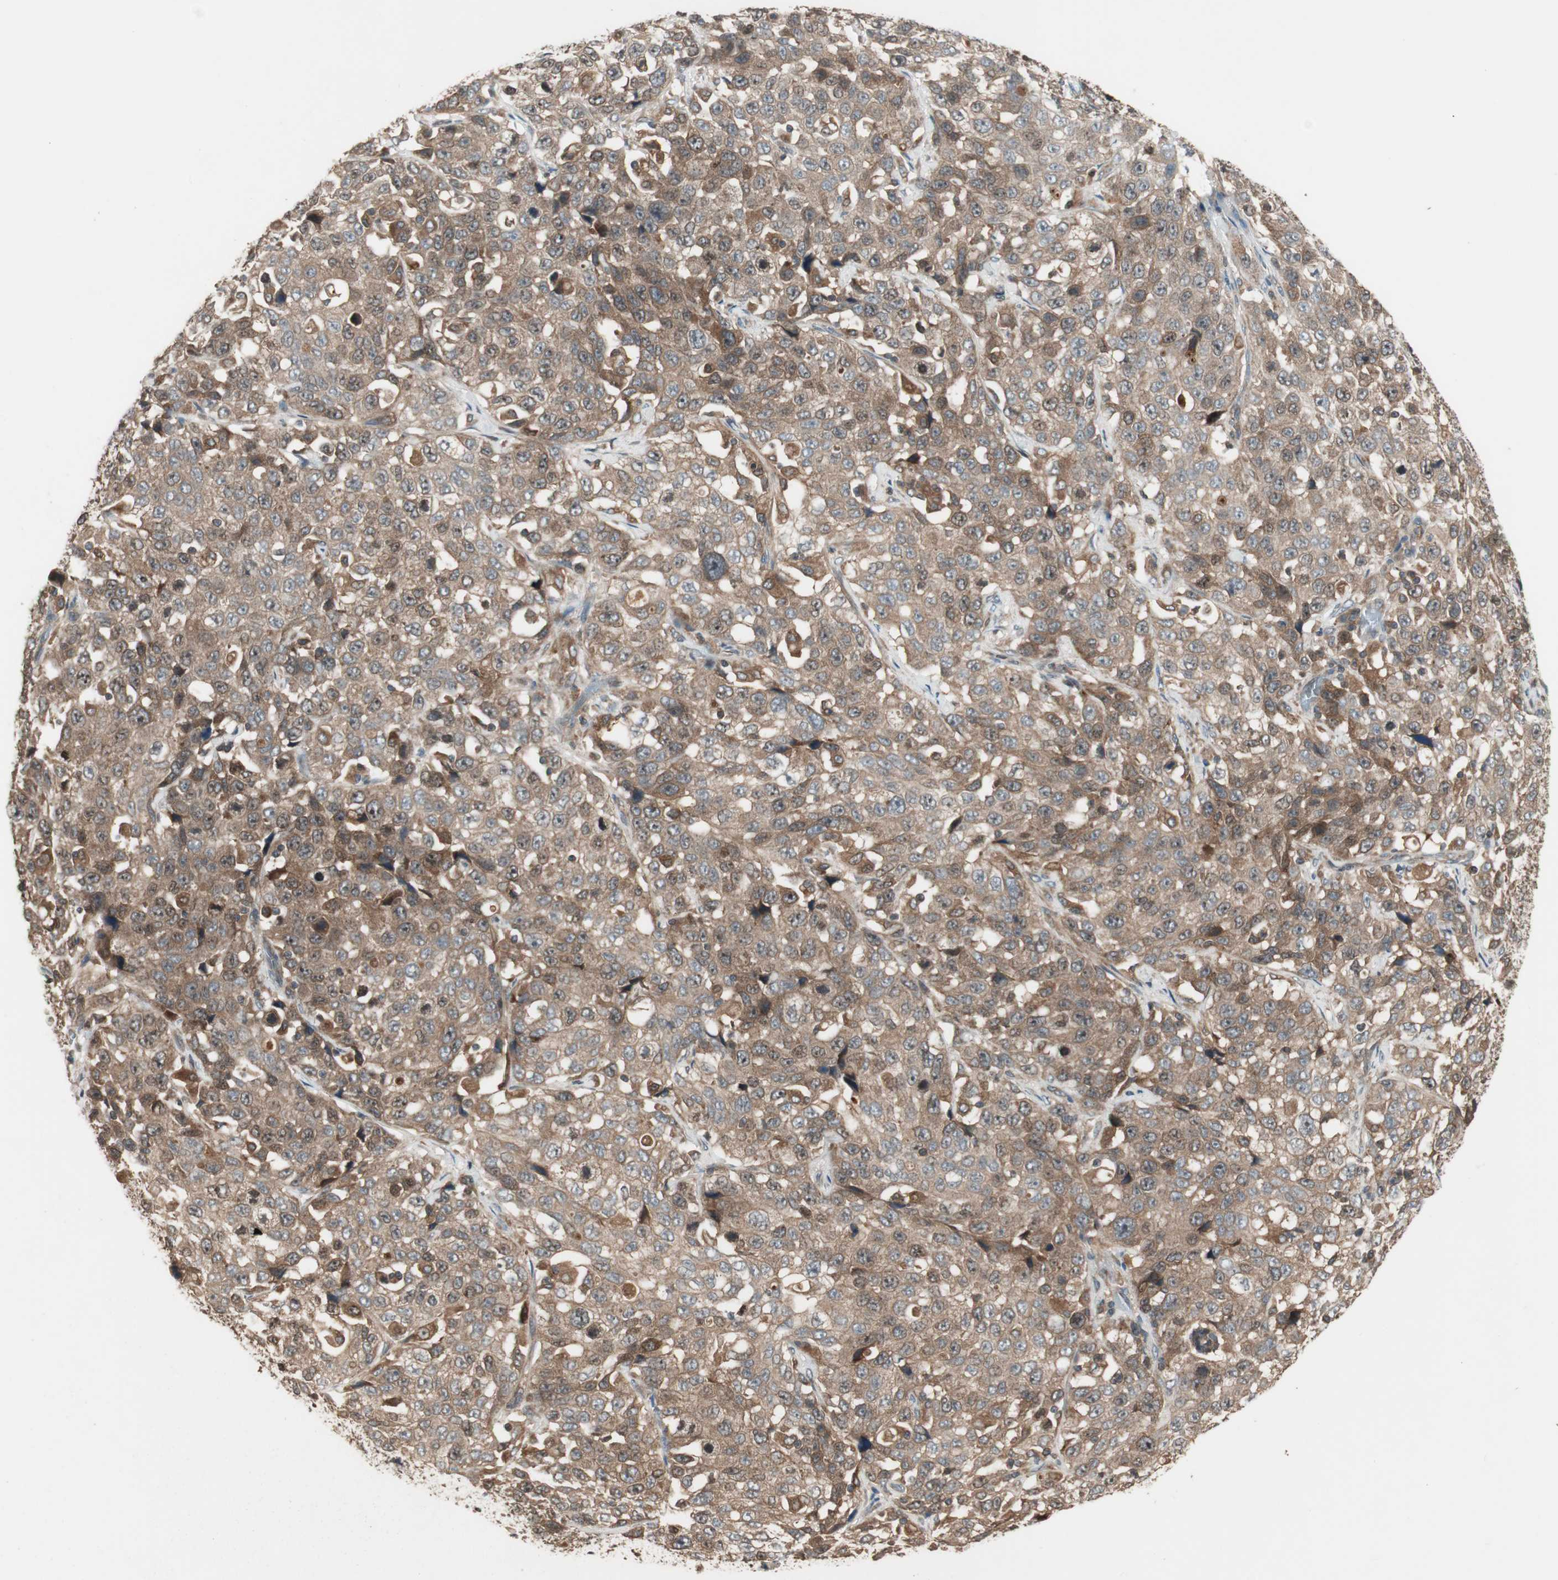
{"staining": {"intensity": "moderate", "quantity": ">75%", "location": "cytoplasmic/membranous"}, "tissue": "stomach cancer", "cell_type": "Tumor cells", "image_type": "cancer", "snomed": [{"axis": "morphology", "description": "Normal tissue, NOS"}, {"axis": "morphology", "description": "Adenocarcinoma, NOS"}, {"axis": "topography", "description": "Stomach"}], "caption": "Immunohistochemical staining of stomach cancer (adenocarcinoma) shows medium levels of moderate cytoplasmic/membranous protein positivity in about >75% of tumor cells.", "gene": "ATP6AP2", "patient": {"sex": "male", "age": 48}}